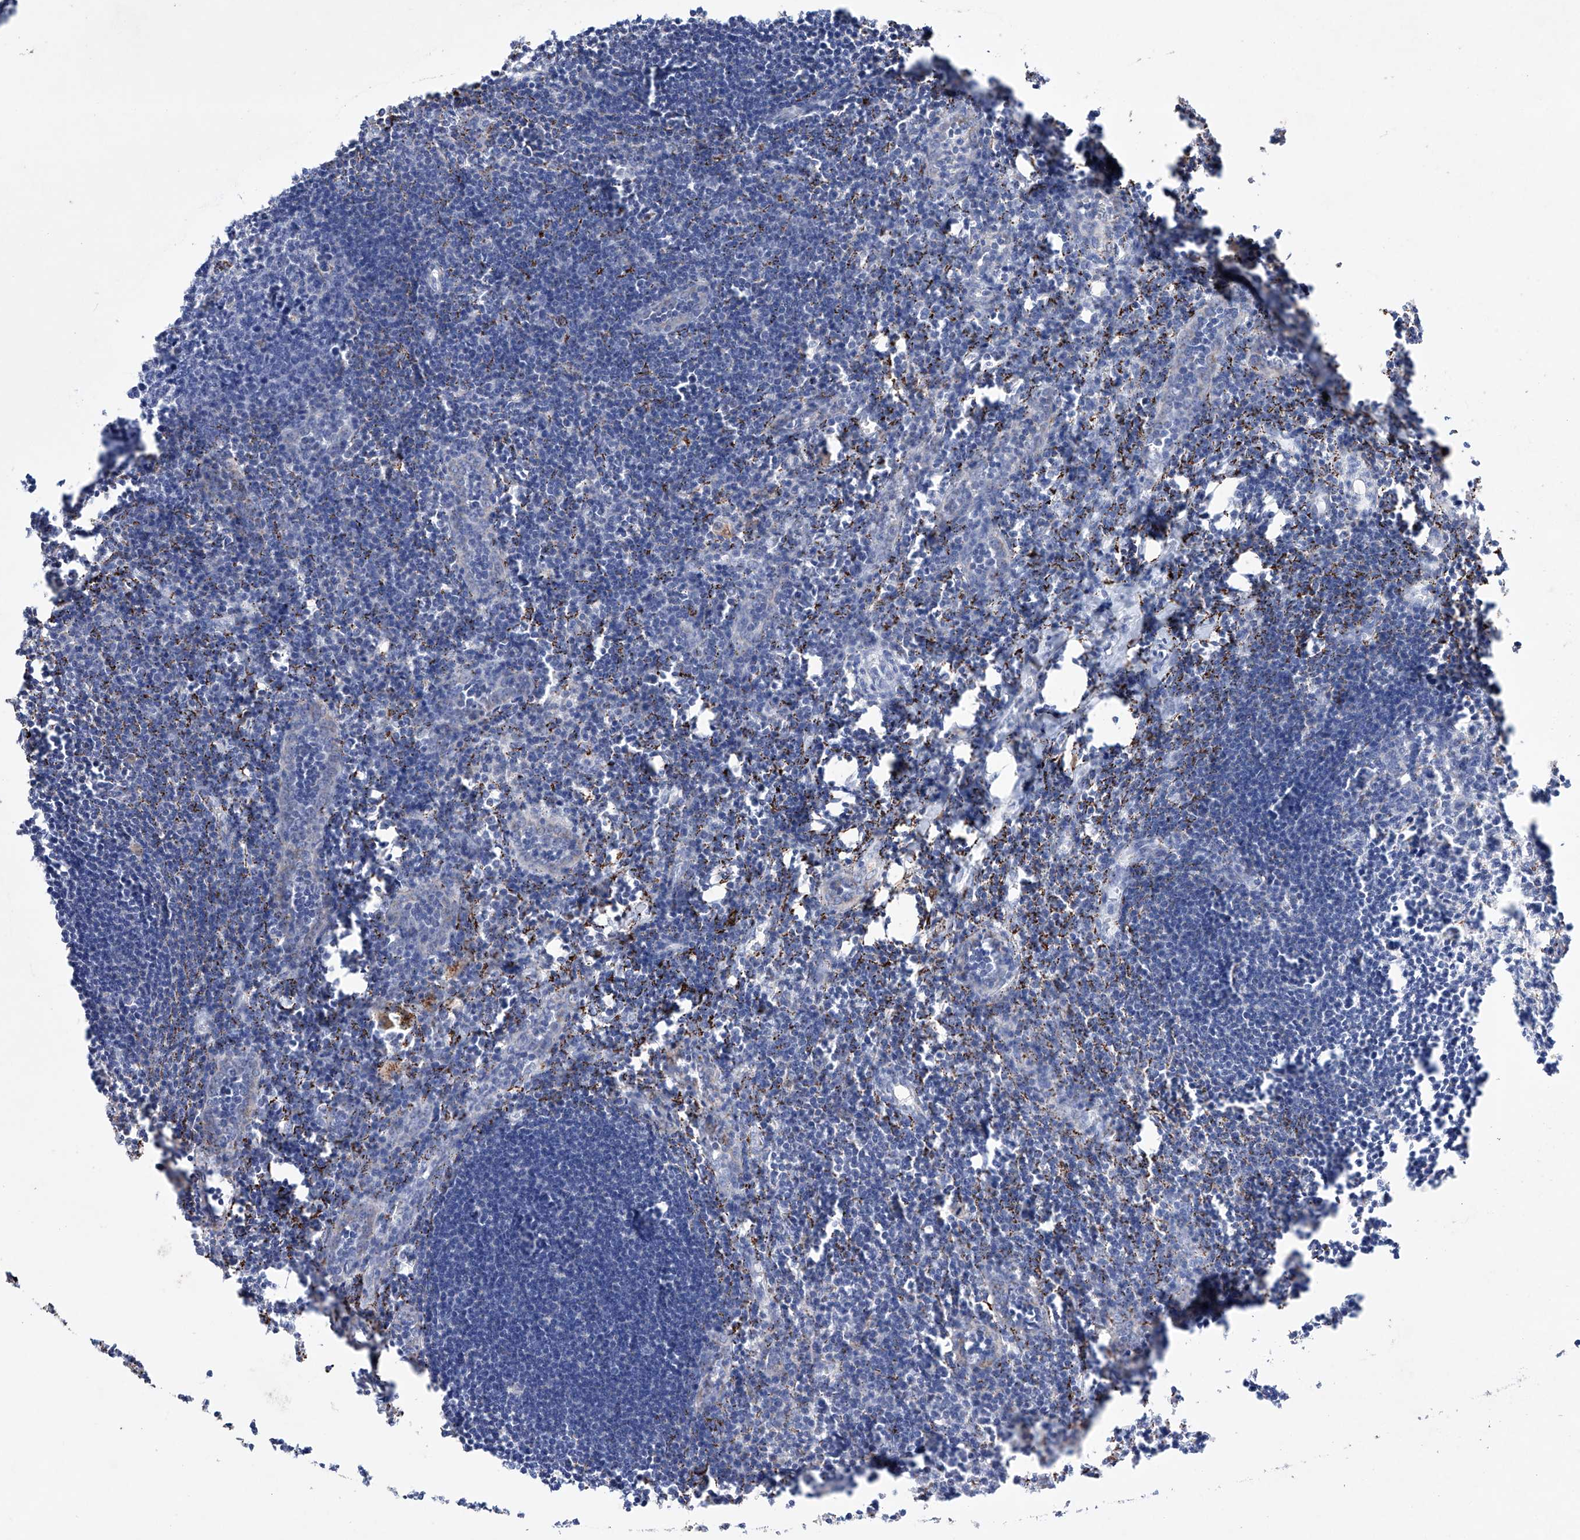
{"staining": {"intensity": "negative", "quantity": "none", "location": "none"}, "tissue": "lymph node", "cell_type": "Germinal center cells", "image_type": "normal", "snomed": [{"axis": "morphology", "description": "Normal tissue, NOS"}, {"axis": "morphology", "description": "Malignant melanoma, Metastatic site"}, {"axis": "topography", "description": "Lymph node"}], "caption": "Immunohistochemistry (IHC) micrograph of normal lymph node stained for a protein (brown), which exhibits no positivity in germinal center cells.", "gene": "NRROS", "patient": {"sex": "male", "age": 41}}